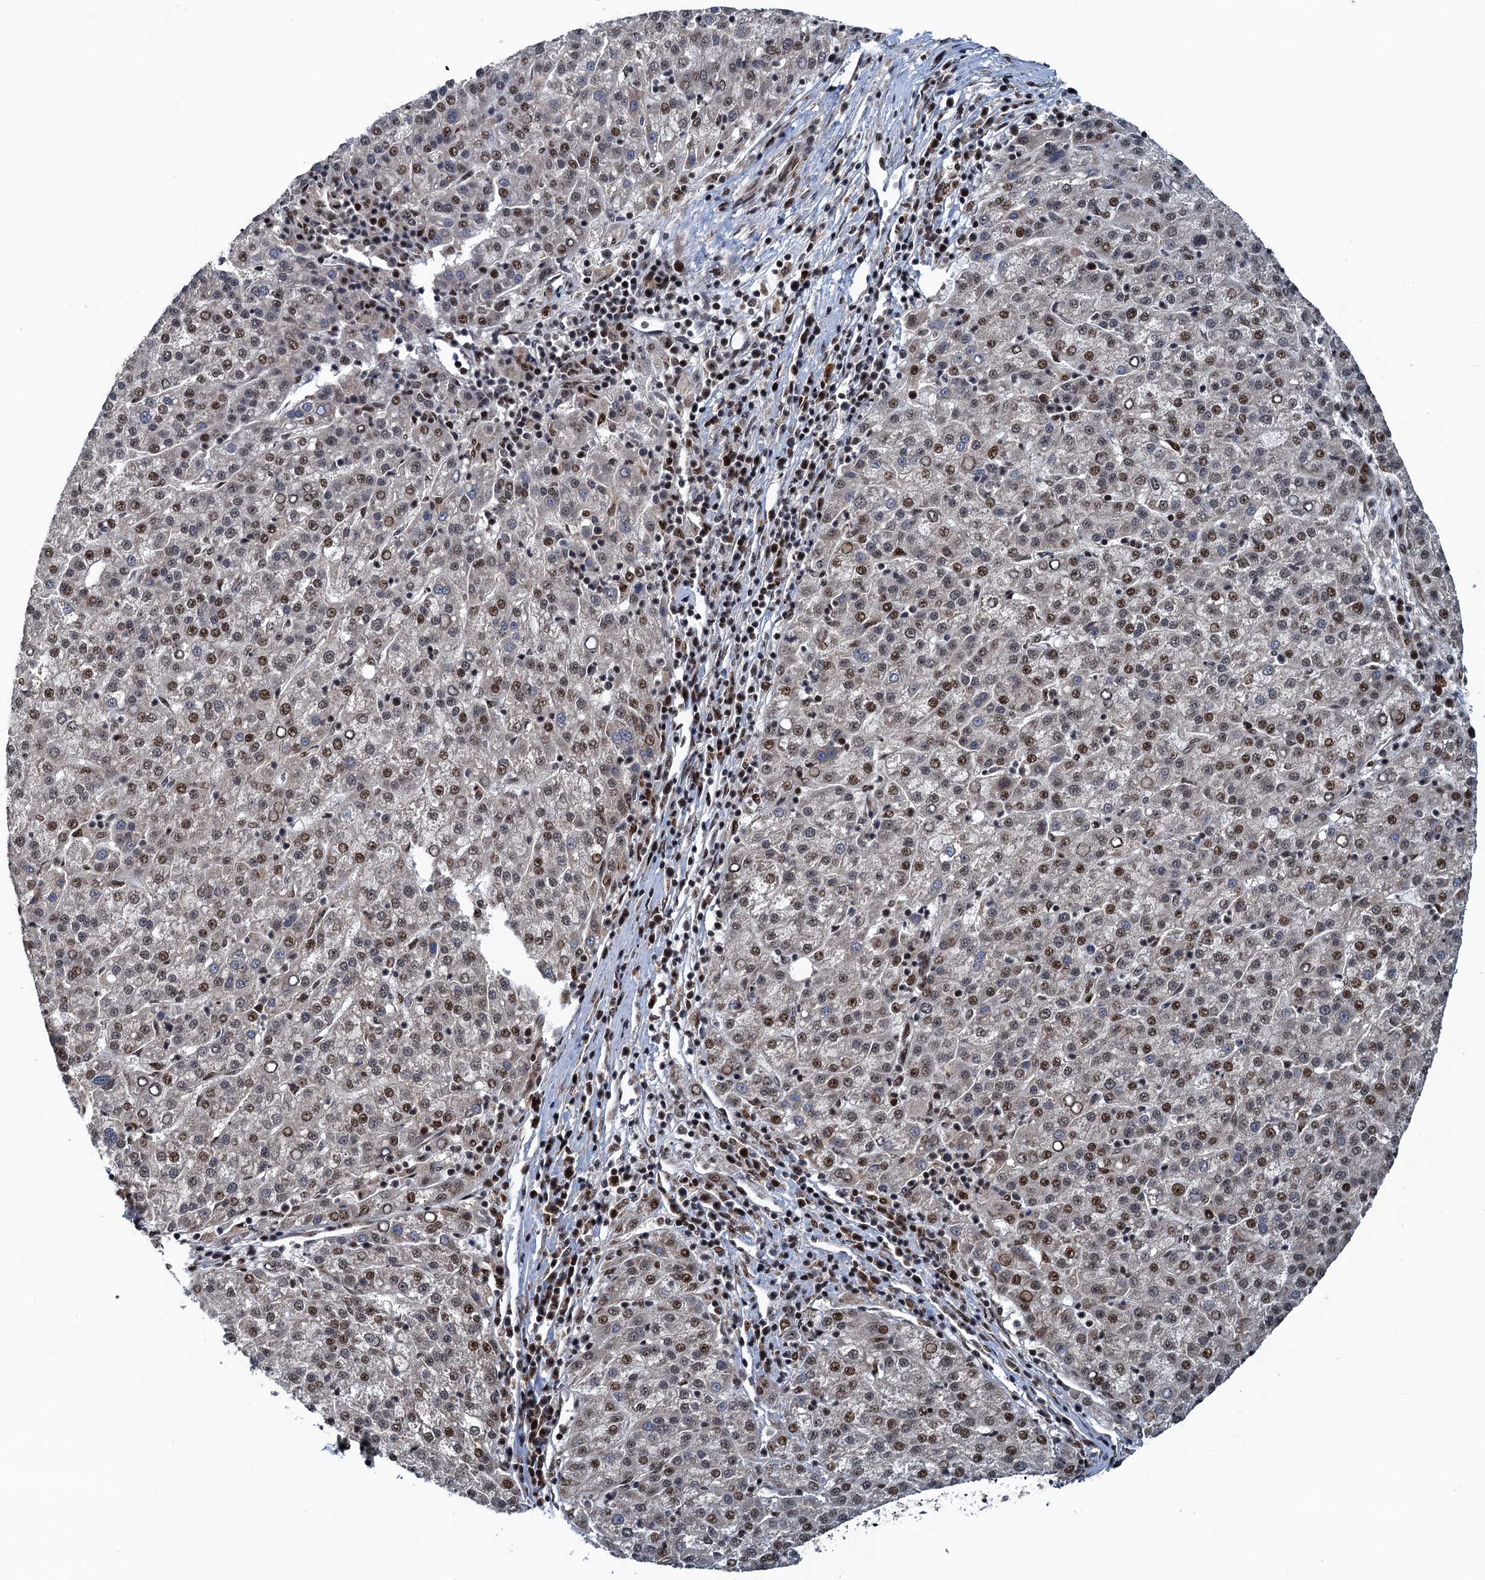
{"staining": {"intensity": "moderate", "quantity": "25%-75%", "location": "nuclear"}, "tissue": "liver cancer", "cell_type": "Tumor cells", "image_type": "cancer", "snomed": [{"axis": "morphology", "description": "Carcinoma, Hepatocellular, NOS"}, {"axis": "topography", "description": "Liver"}], "caption": "Brown immunohistochemical staining in human hepatocellular carcinoma (liver) reveals moderate nuclear expression in approximately 25%-75% of tumor cells. The staining was performed using DAB (3,3'-diaminobenzidine) to visualize the protein expression in brown, while the nuclei were stained in blue with hematoxylin (Magnification: 20x).", "gene": "ATOSA", "patient": {"sex": "female", "age": 58}}